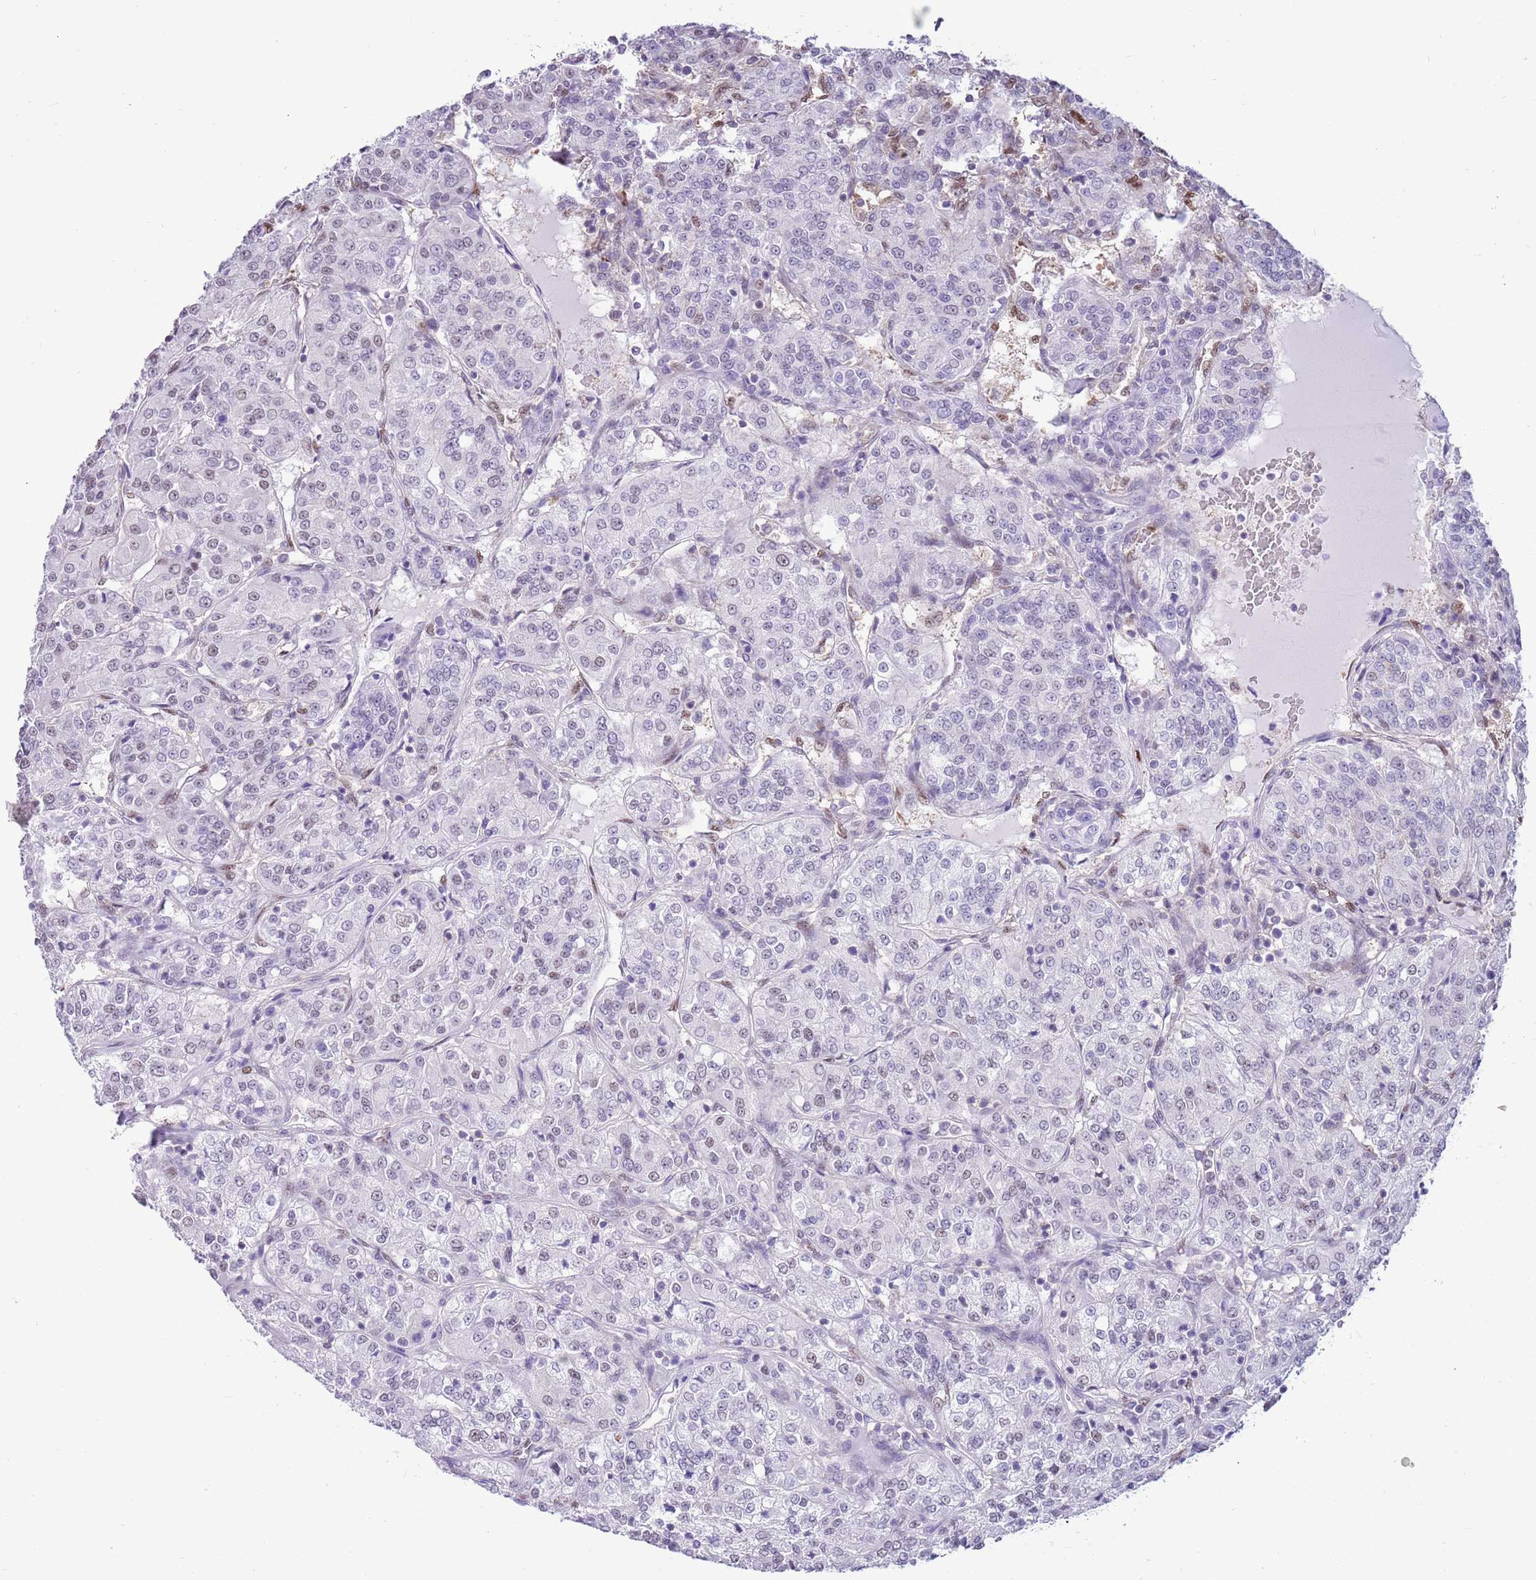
{"staining": {"intensity": "weak", "quantity": "<25%", "location": "nuclear"}, "tissue": "renal cancer", "cell_type": "Tumor cells", "image_type": "cancer", "snomed": [{"axis": "morphology", "description": "Adenocarcinoma, NOS"}, {"axis": "topography", "description": "Kidney"}], "caption": "IHC micrograph of neoplastic tissue: human renal cancer stained with DAB displays no significant protein expression in tumor cells. Brightfield microscopy of immunohistochemistry (IHC) stained with DAB (3,3'-diaminobenzidine) (brown) and hematoxylin (blue), captured at high magnification.", "gene": "DDI2", "patient": {"sex": "female", "age": 63}}